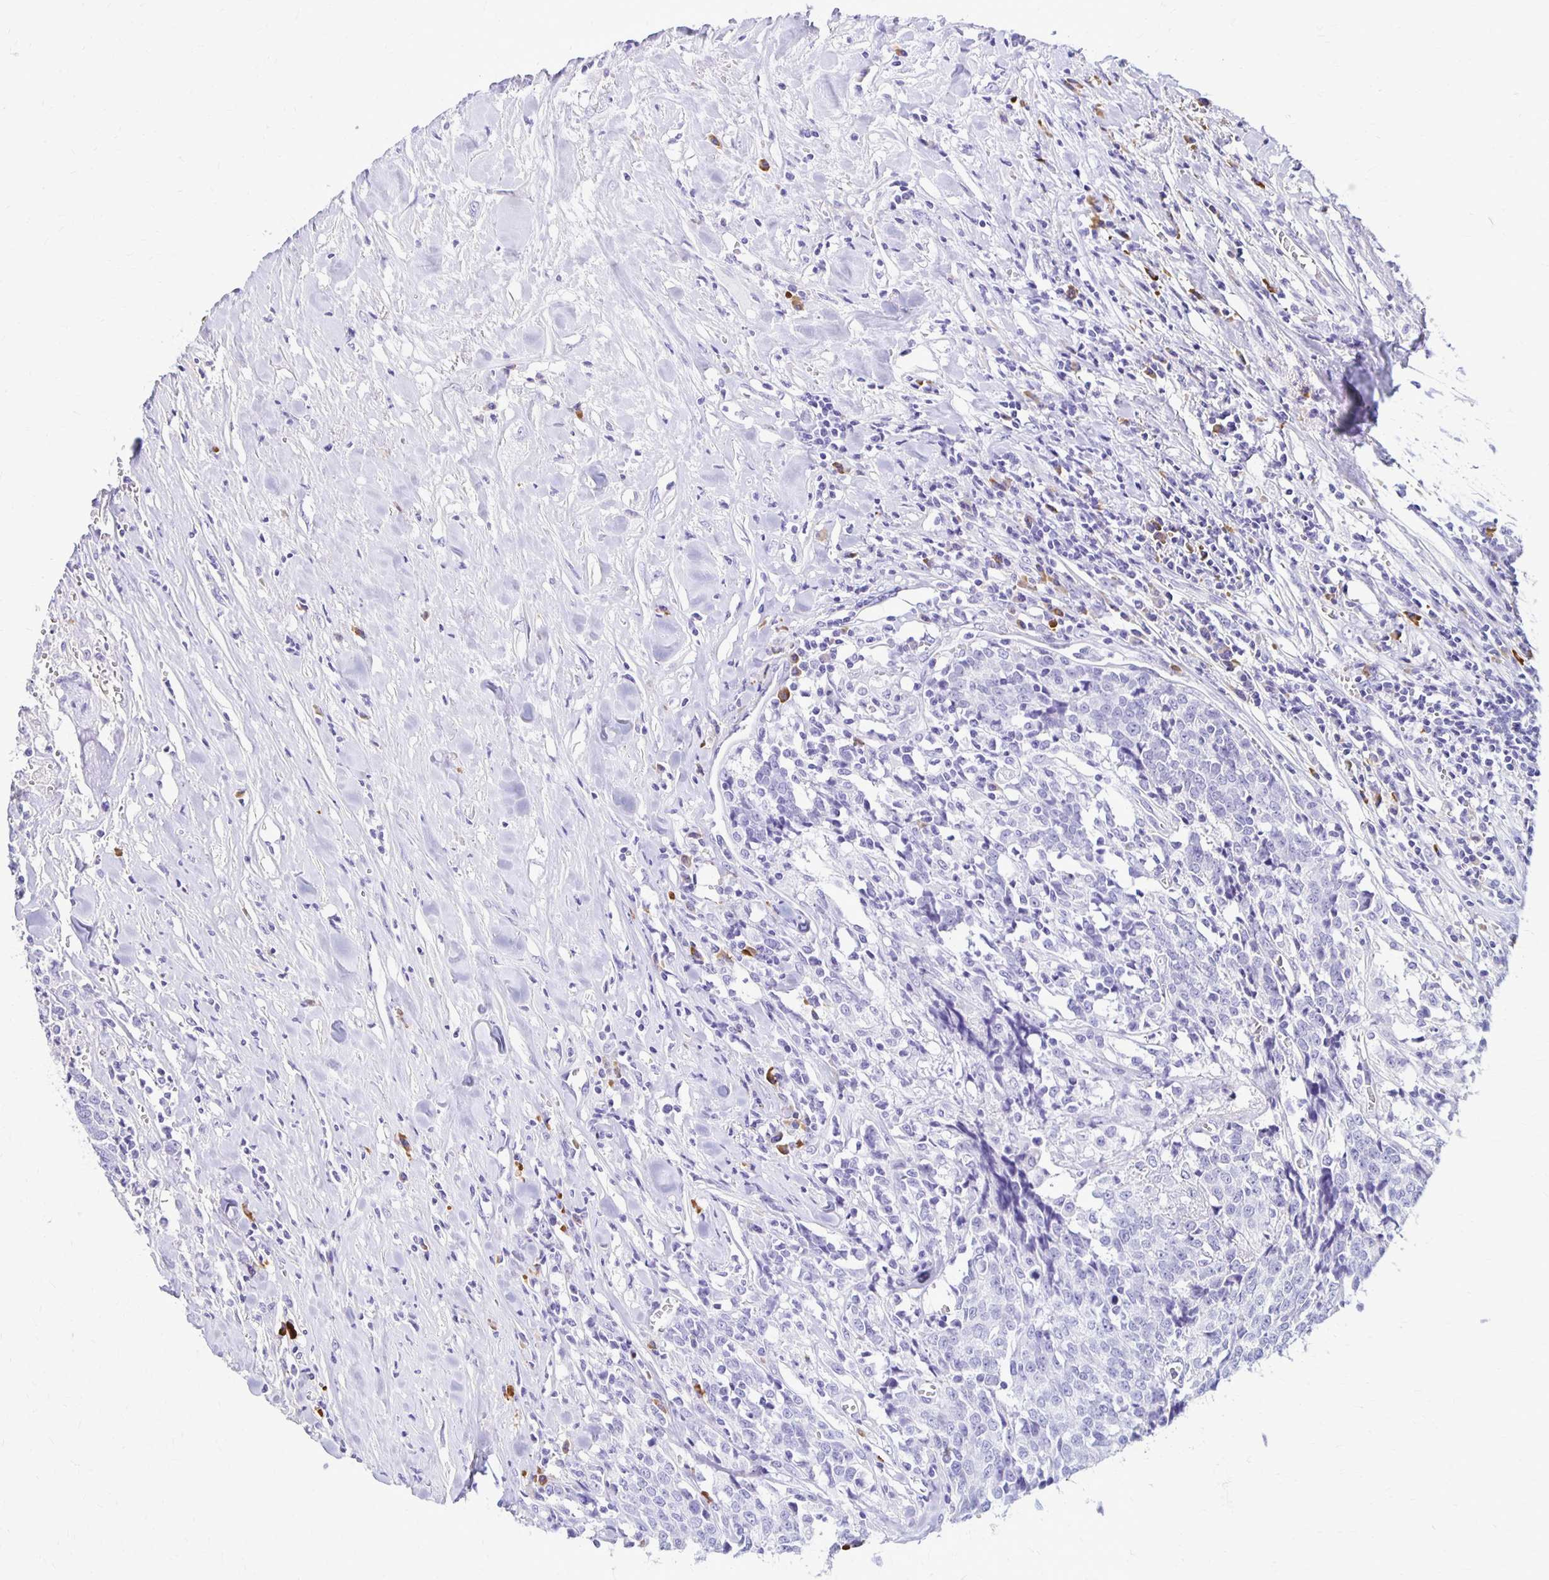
{"staining": {"intensity": "negative", "quantity": "none", "location": "none"}, "tissue": "prostate cancer", "cell_type": "Tumor cells", "image_type": "cancer", "snomed": [{"axis": "morphology", "description": "Adenocarcinoma, High grade"}, {"axis": "topography", "description": "Prostate and seminal vesicle, NOS"}], "caption": "This is an immunohistochemistry (IHC) photomicrograph of human prostate high-grade adenocarcinoma. There is no staining in tumor cells.", "gene": "FNTB", "patient": {"sex": "male", "age": 60}}